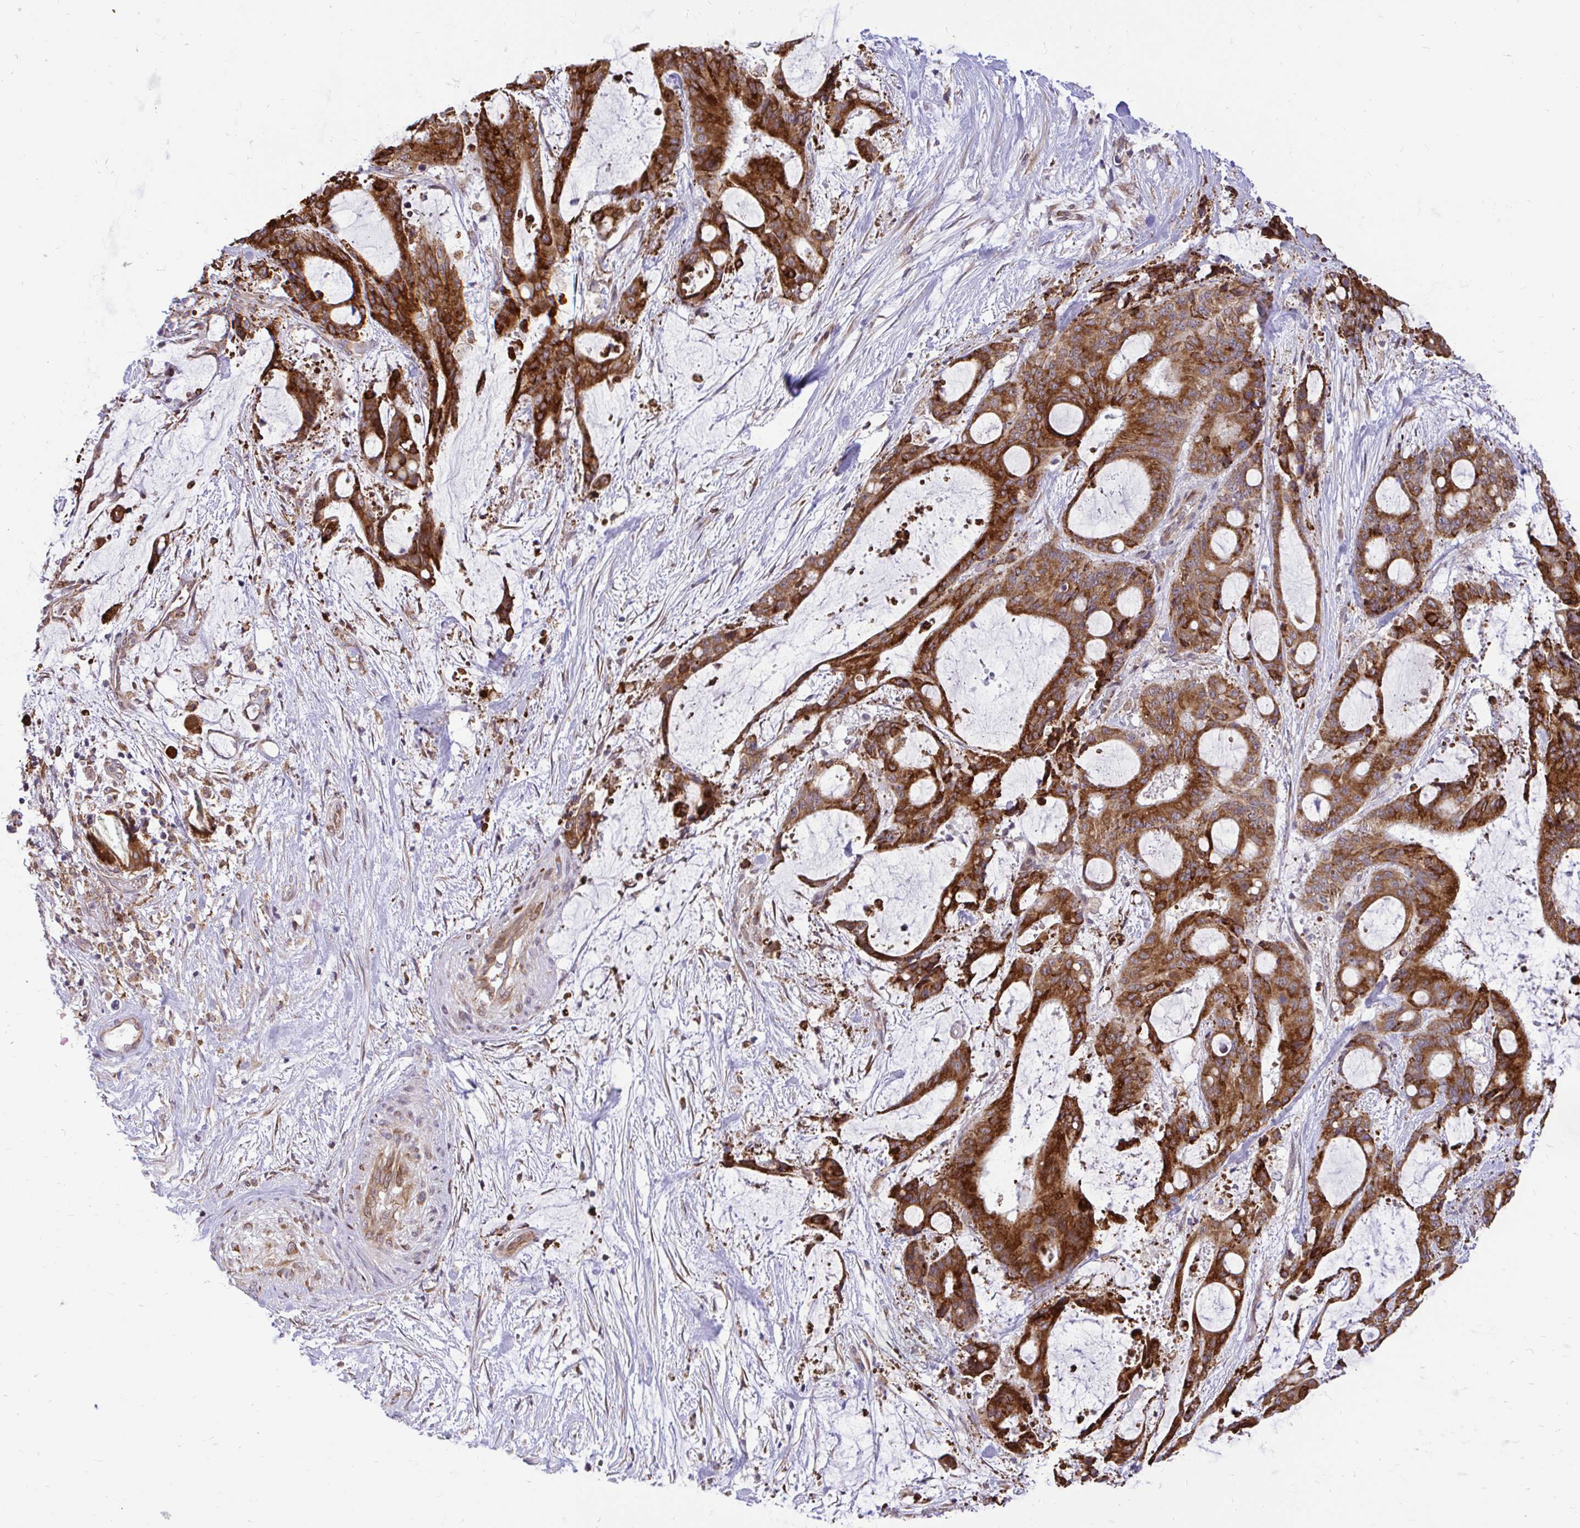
{"staining": {"intensity": "strong", "quantity": ">75%", "location": "cytoplasmic/membranous"}, "tissue": "liver cancer", "cell_type": "Tumor cells", "image_type": "cancer", "snomed": [{"axis": "morphology", "description": "Normal tissue, NOS"}, {"axis": "morphology", "description": "Cholangiocarcinoma"}, {"axis": "topography", "description": "Liver"}, {"axis": "topography", "description": "Peripheral nerve tissue"}], "caption": "This is an image of IHC staining of liver cholangiocarcinoma, which shows strong expression in the cytoplasmic/membranous of tumor cells.", "gene": "NAALAD2", "patient": {"sex": "female", "age": 73}}